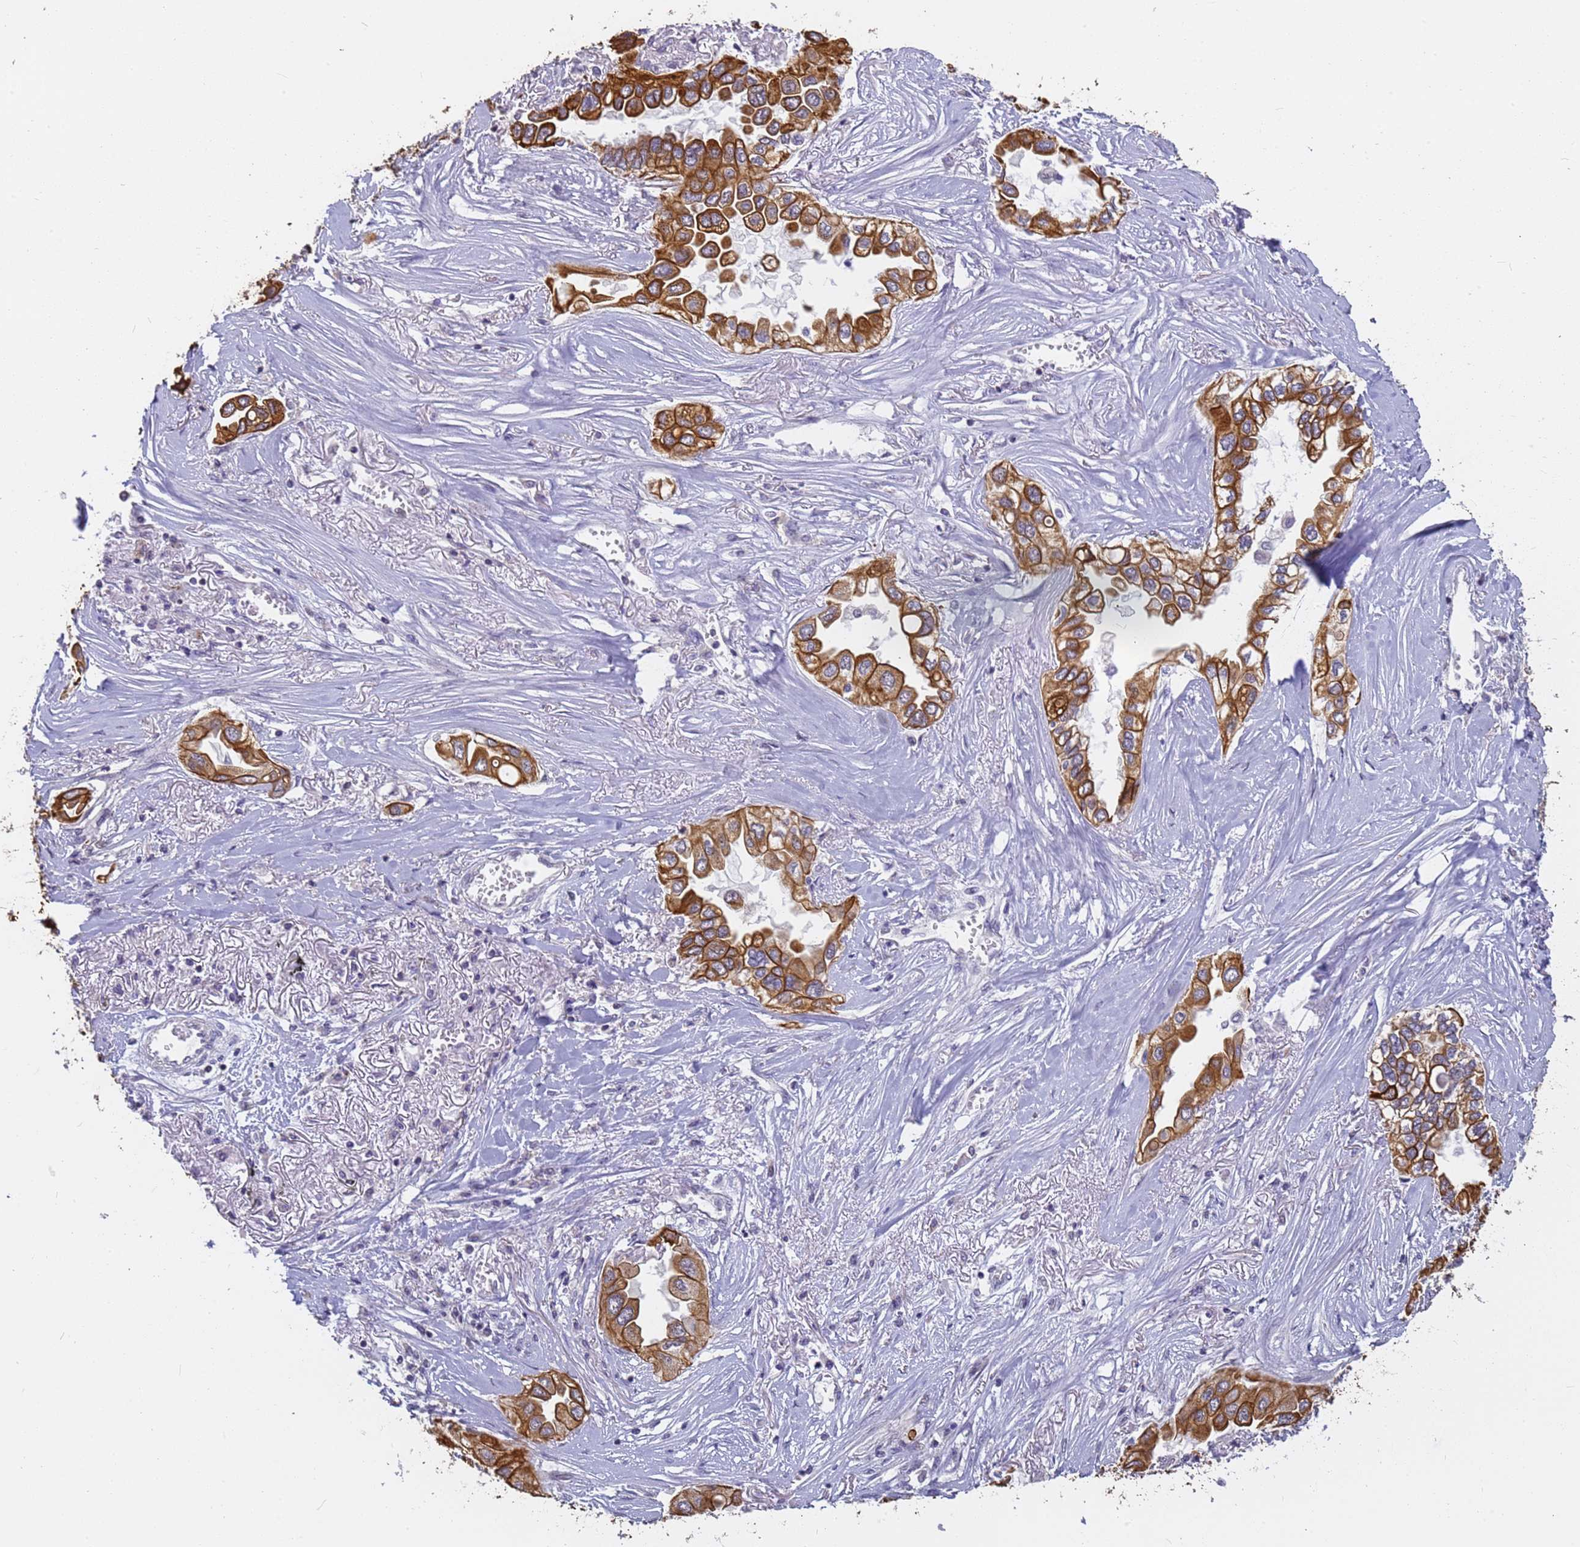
{"staining": {"intensity": "strong", "quantity": ">75%", "location": "cytoplasmic/membranous"}, "tissue": "lung cancer", "cell_type": "Tumor cells", "image_type": "cancer", "snomed": [{"axis": "morphology", "description": "Adenocarcinoma, NOS"}, {"axis": "topography", "description": "Lung"}], "caption": "A brown stain shows strong cytoplasmic/membranous staining of a protein in adenocarcinoma (lung) tumor cells. The staining was performed using DAB (3,3'-diaminobenzidine), with brown indicating positive protein expression. Nuclei are stained blue with hematoxylin.", "gene": "VWA3A", "patient": {"sex": "female", "age": 76}}